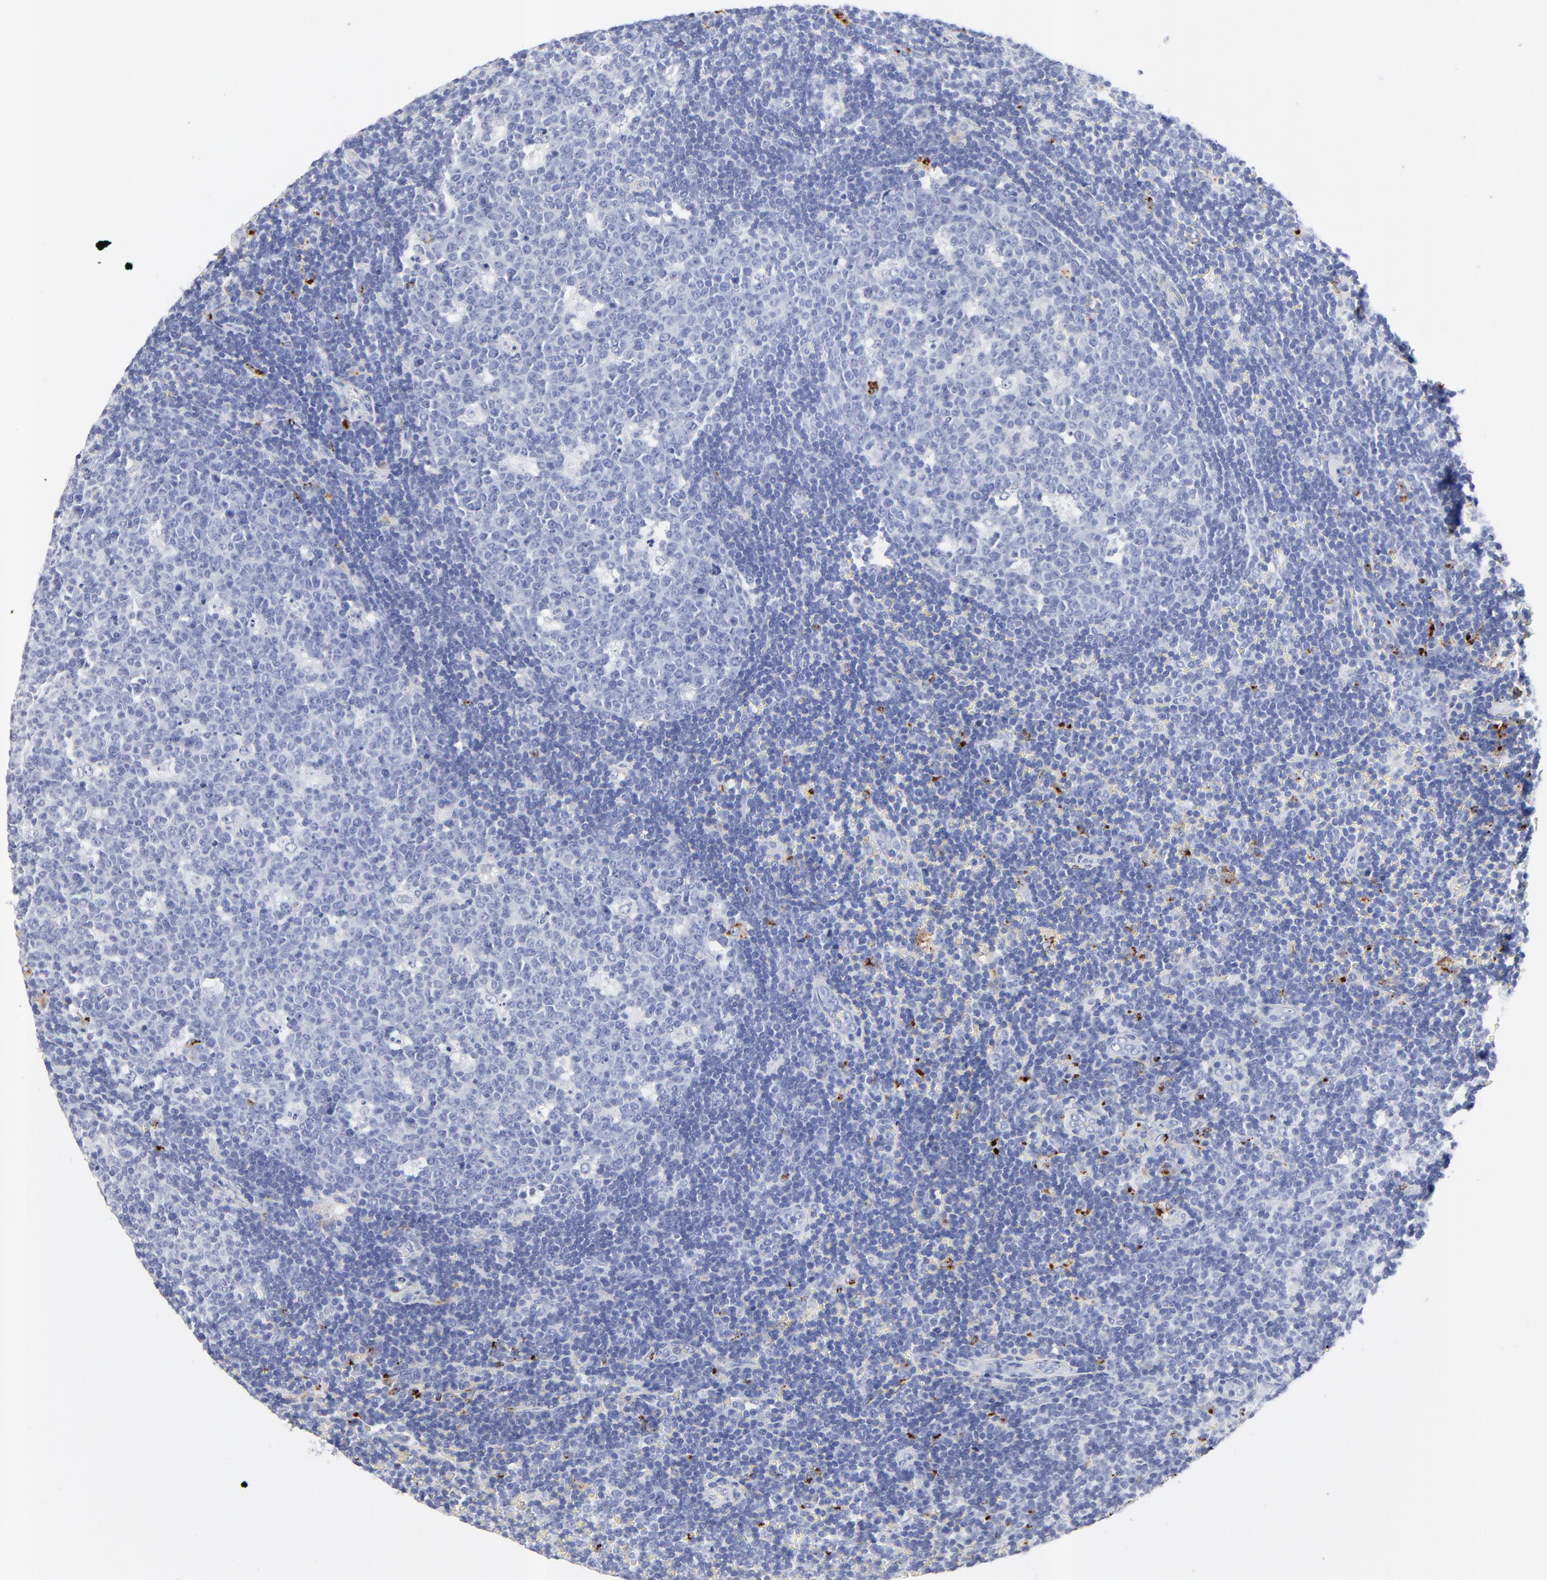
{"staining": {"intensity": "negative", "quantity": "none", "location": "none"}, "tissue": "lymph node", "cell_type": "Germinal center cells", "image_type": "normal", "snomed": [{"axis": "morphology", "description": "Normal tissue, NOS"}, {"axis": "topography", "description": "Lymph node"}, {"axis": "topography", "description": "Salivary gland"}], "caption": "A high-resolution histopathology image shows immunohistochemistry (IHC) staining of unremarkable lymph node, which displays no significant staining in germinal center cells.", "gene": "CPVL", "patient": {"sex": "male", "age": 8}}